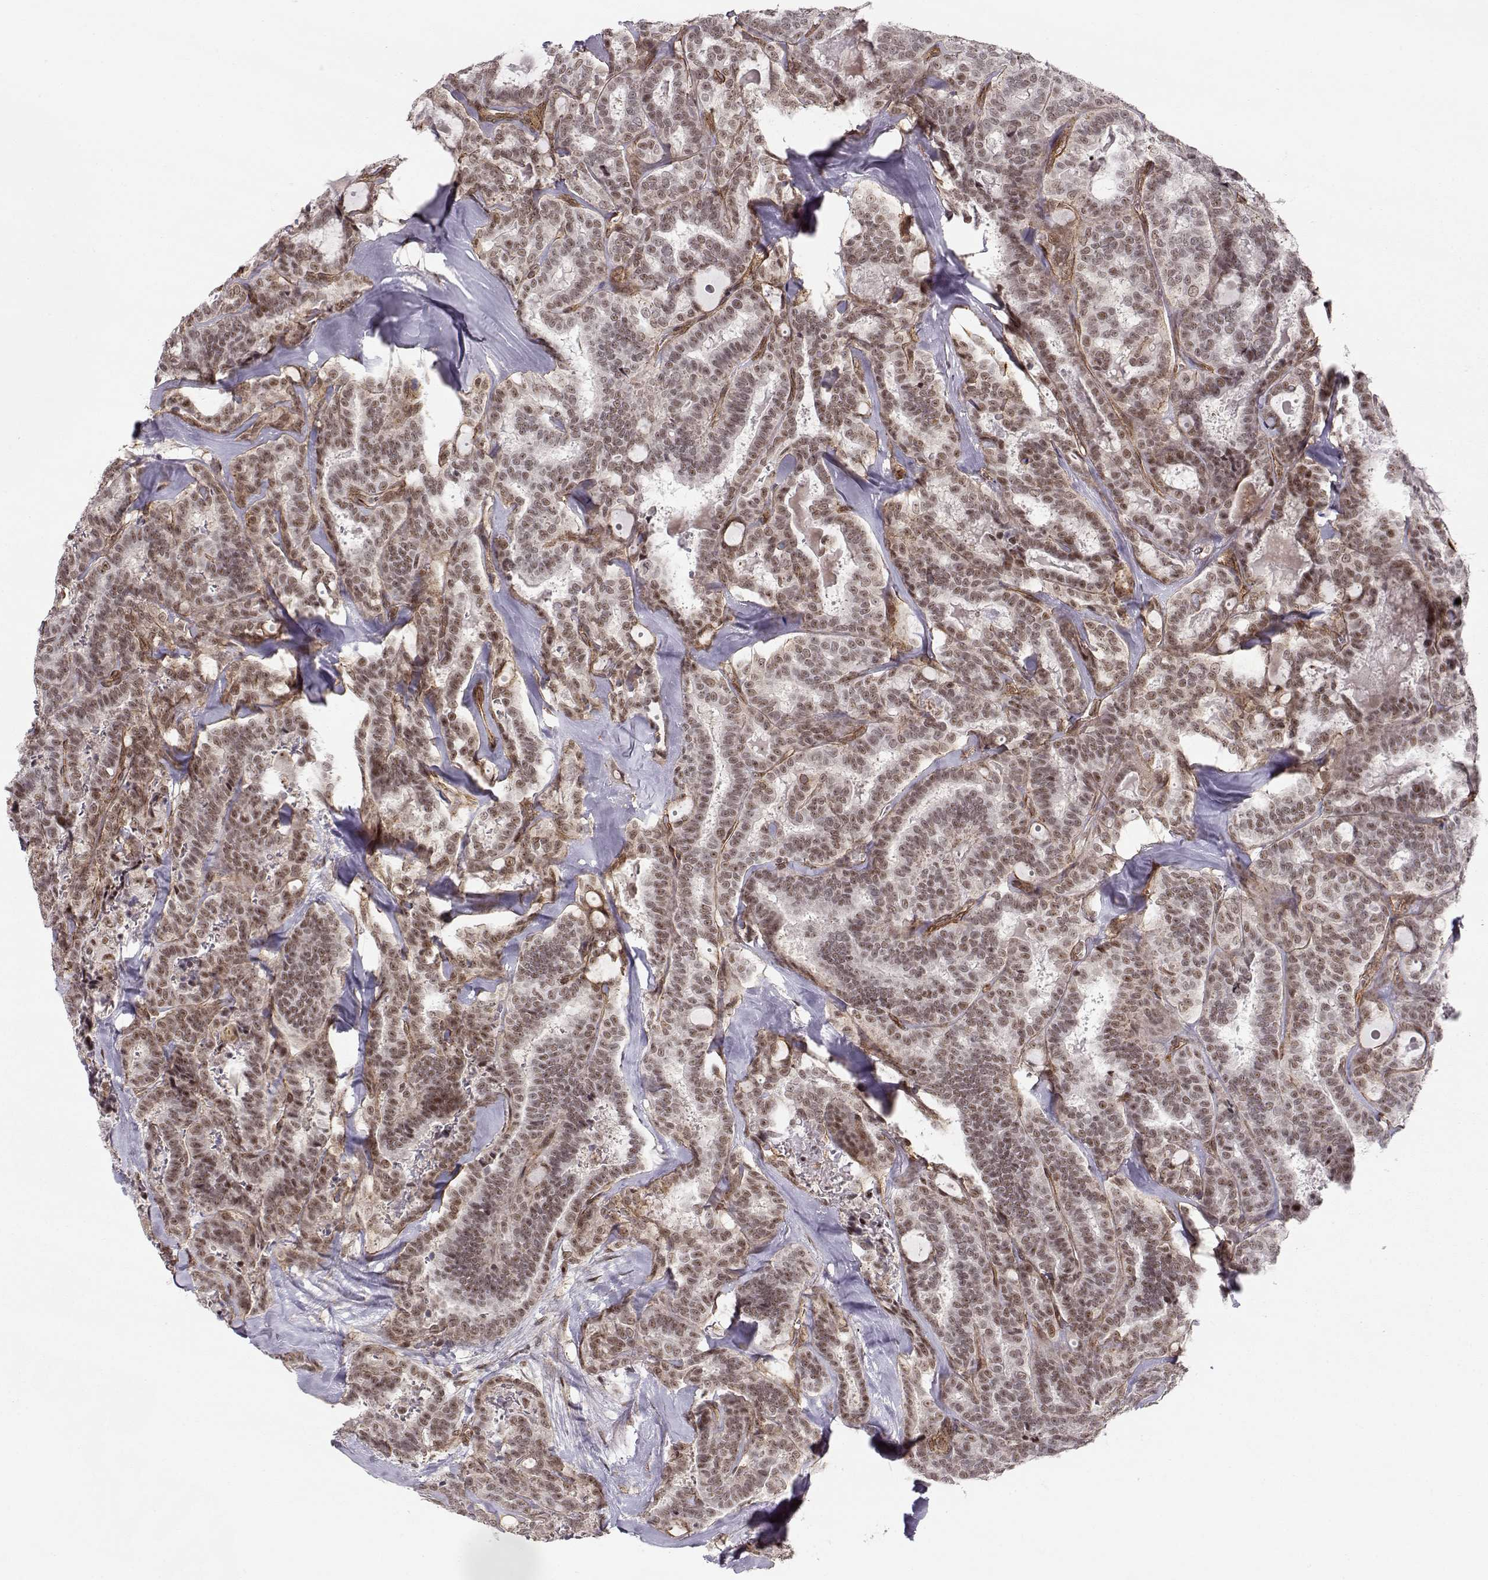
{"staining": {"intensity": "moderate", "quantity": "25%-75%", "location": "nuclear"}, "tissue": "thyroid cancer", "cell_type": "Tumor cells", "image_type": "cancer", "snomed": [{"axis": "morphology", "description": "Papillary adenocarcinoma, NOS"}, {"axis": "topography", "description": "Thyroid gland"}], "caption": "Tumor cells display medium levels of moderate nuclear staining in about 25%-75% of cells in human thyroid cancer. The staining was performed using DAB to visualize the protein expression in brown, while the nuclei were stained in blue with hematoxylin (Magnification: 20x).", "gene": "CIR1", "patient": {"sex": "female", "age": 39}}